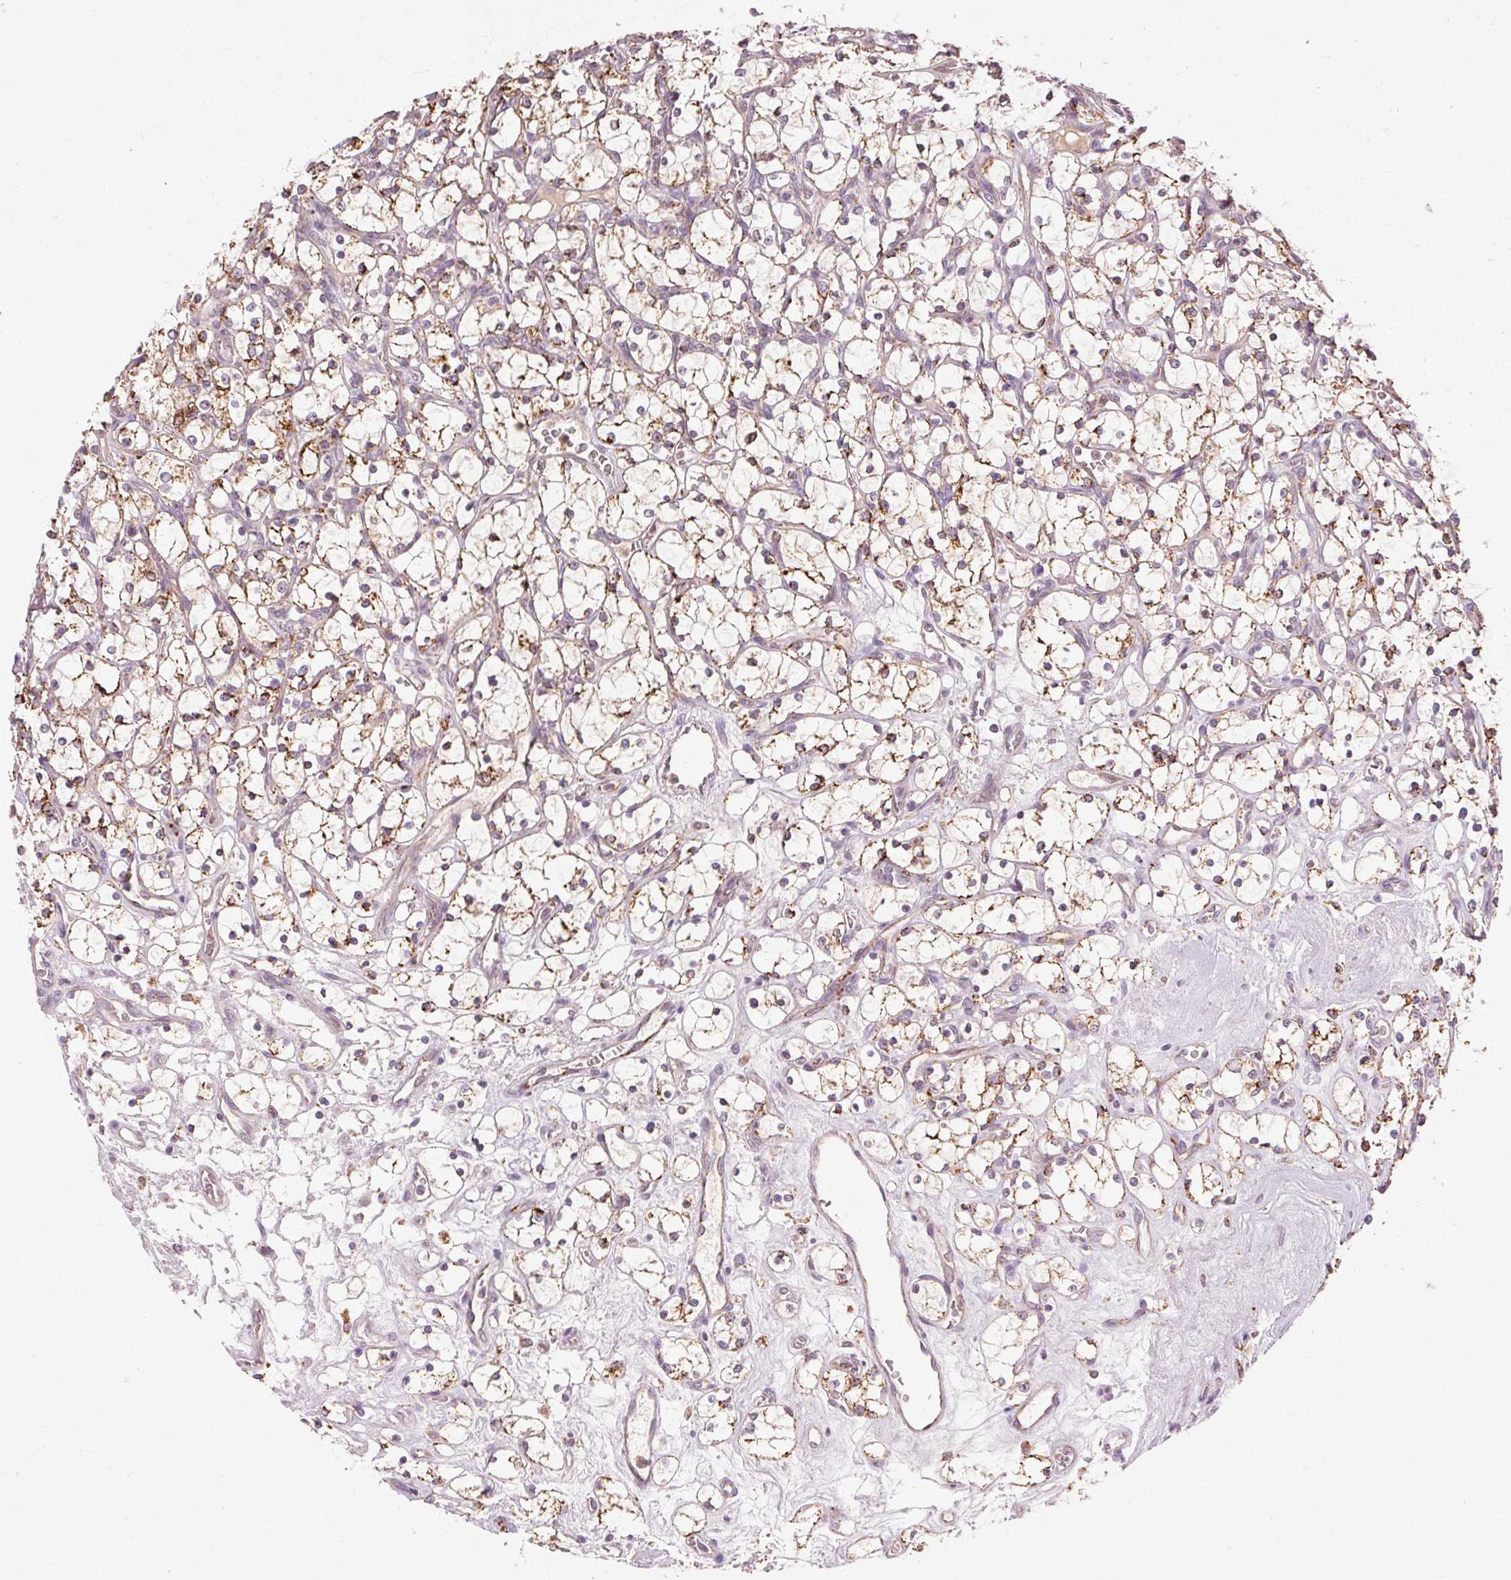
{"staining": {"intensity": "weak", "quantity": "25%-75%", "location": "cytoplasmic/membranous"}, "tissue": "renal cancer", "cell_type": "Tumor cells", "image_type": "cancer", "snomed": [{"axis": "morphology", "description": "Adenocarcinoma, NOS"}, {"axis": "topography", "description": "Kidney"}], "caption": "IHC (DAB) staining of renal cancer (adenocarcinoma) exhibits weak cytoplasmic/membranous protein expression in about 25%-75% of tumor cells.", "gene": "REP15", "patient": {"sex": "female", "age": 69}}